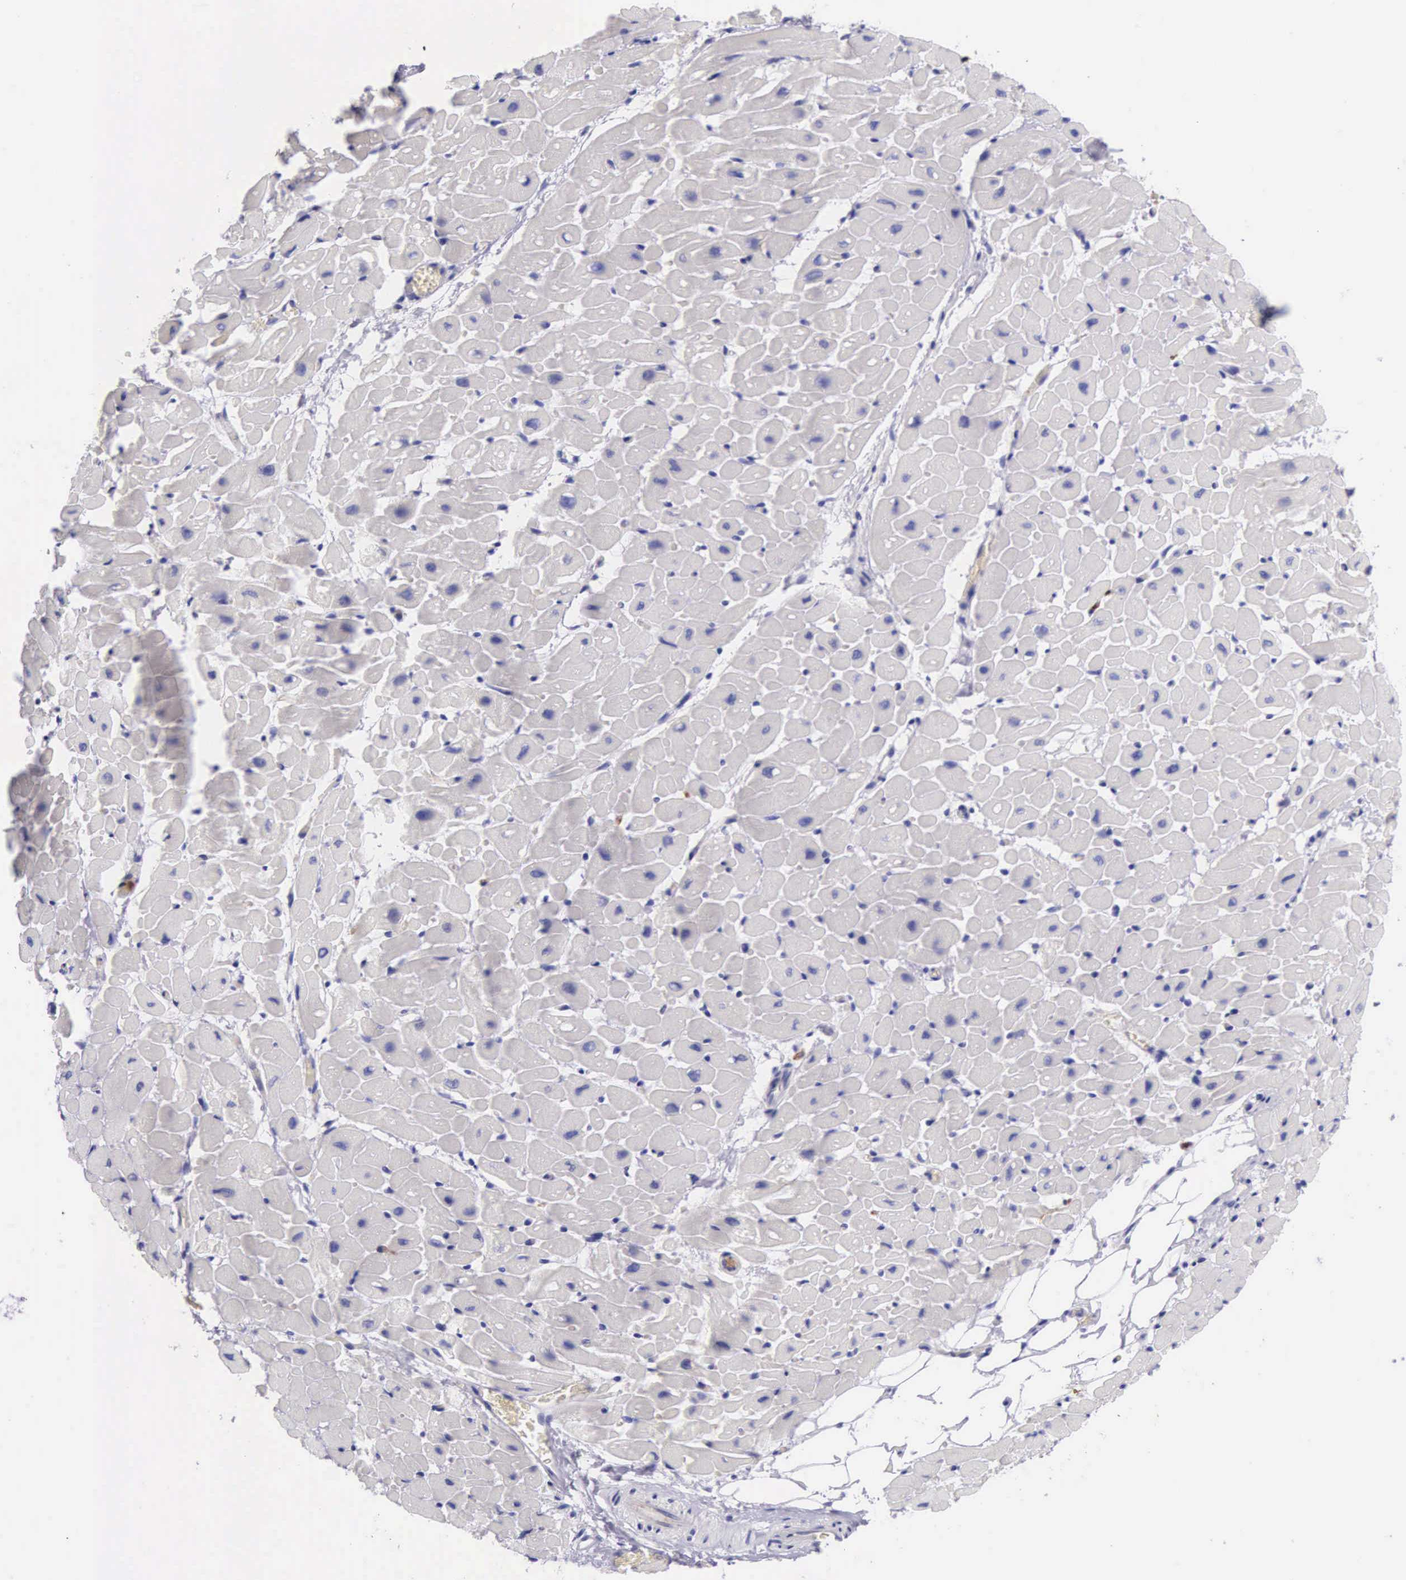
{"staining": {"intensity": "negative", "quantity": "none", "location": "none"}, "tissue": "heart muscle", "cell_type": "Cardiomyocytes", "image_type": "normal", "snomed": [{"axis": "morphology", "description": "Normal tissue, NOS"}, {"axis": "topography", "description": "Heart"}], "caption": "The histopathology image exhibits no staining of cardiomyocytes in benign heart muscle. Brightfield microscopy of immunohistochemistry (IHC) stained with DAB (brown) and hematoxylin (blue), captured at high magnification.", "gene": "FCN1", "patient": {"sex": "male", "age": 45}}